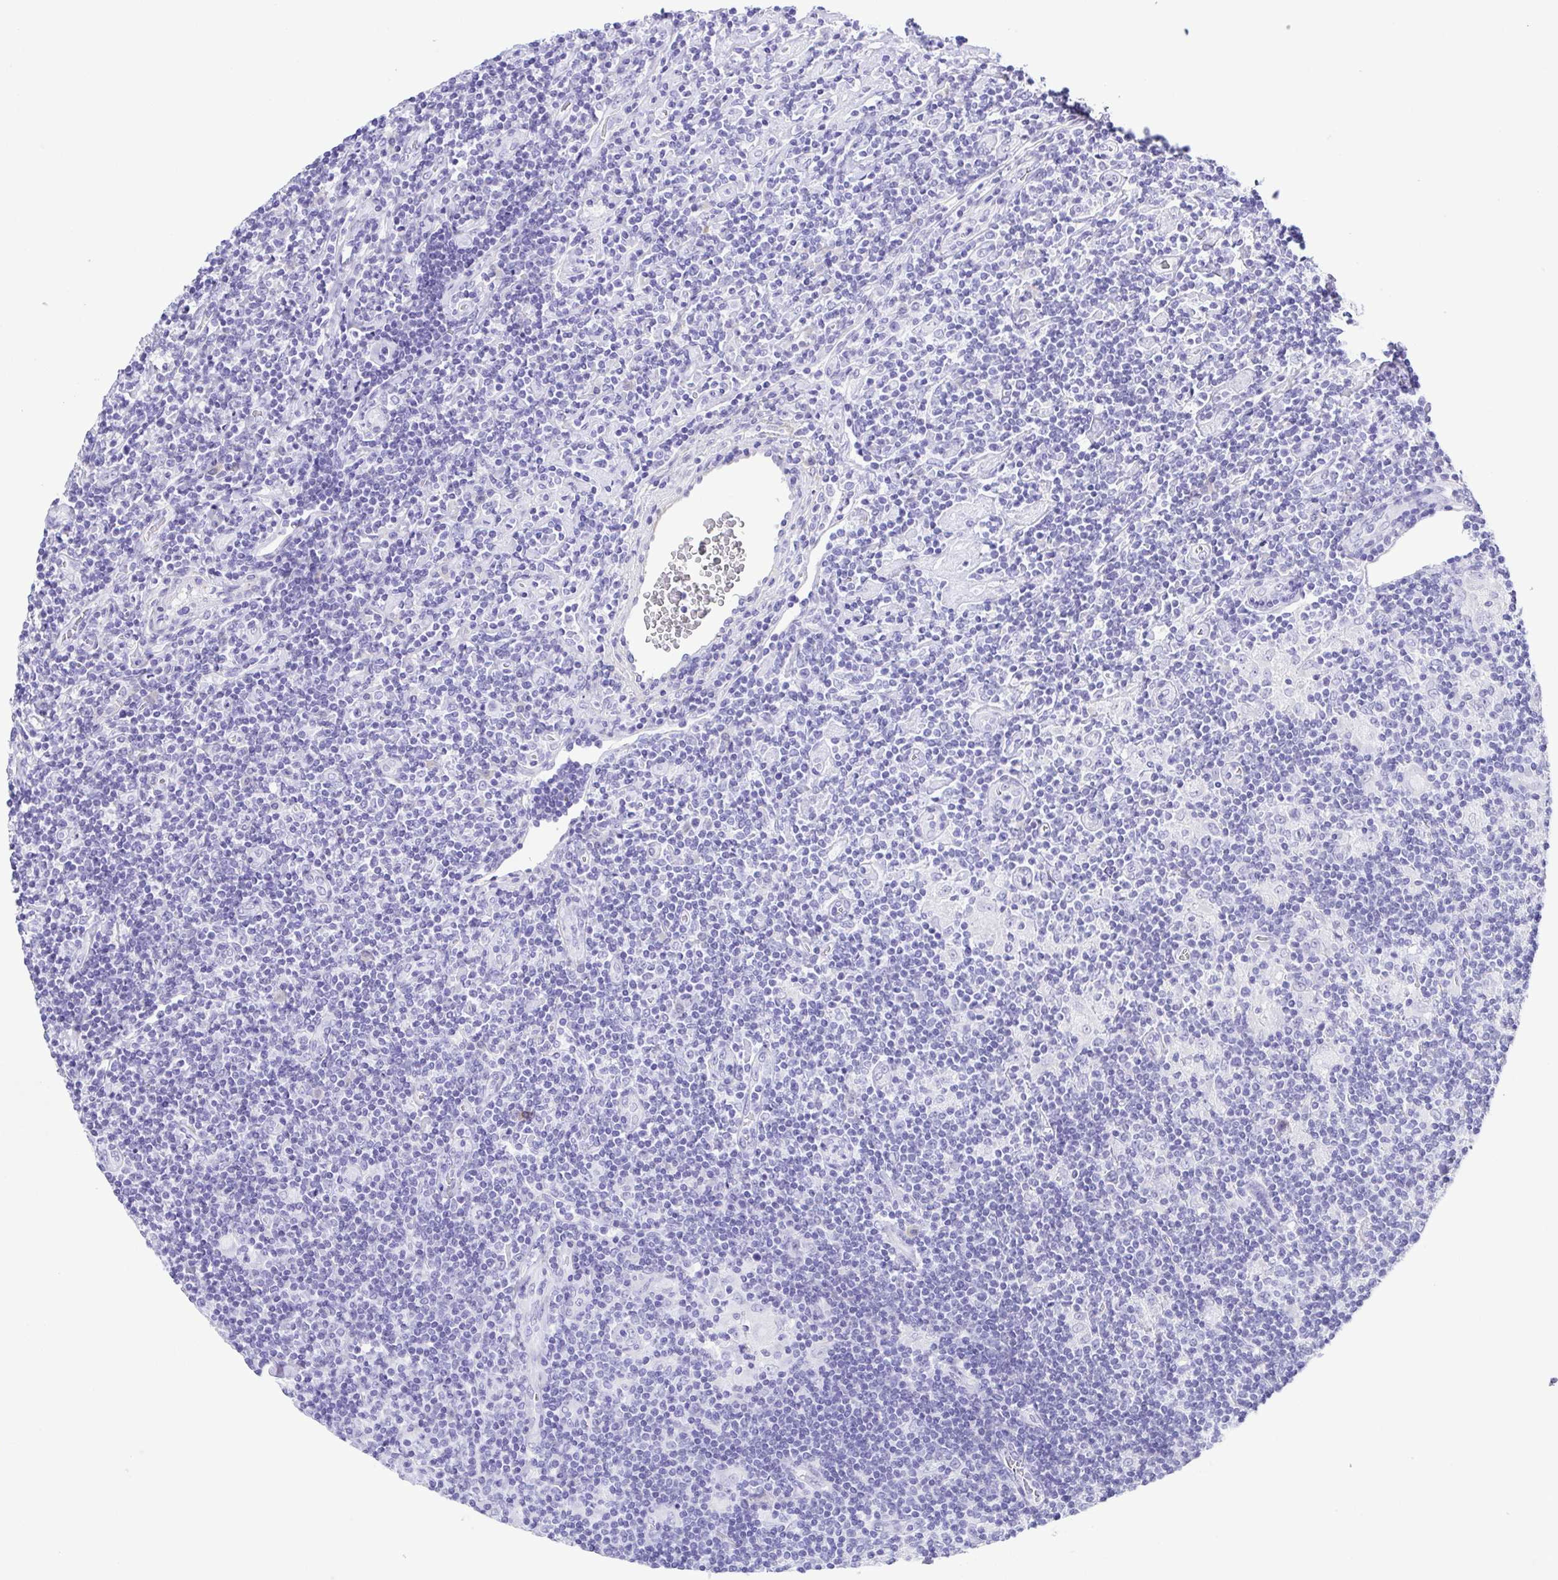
{"staining": {"intensity": "negative", "quantity": "none", "location": "none"}, "tissue": "lymphoma", "cell_type": "Tumor cells", "image_type": "cancer", "snomed": [{"axis": "morphology", "description": "Hodgkin's disease, NOS"}, {"axis": "topography", "description": "Lymph node"}], "caption": "Photomicrograph shows no significant protein staining in tumor cells of Hodgkin's disease. (DAB immunohistochemistry (IHC) with hematoxylin counter stain).", "gene": "PAK3", "patient": {"sex": "male", "age": 40}}